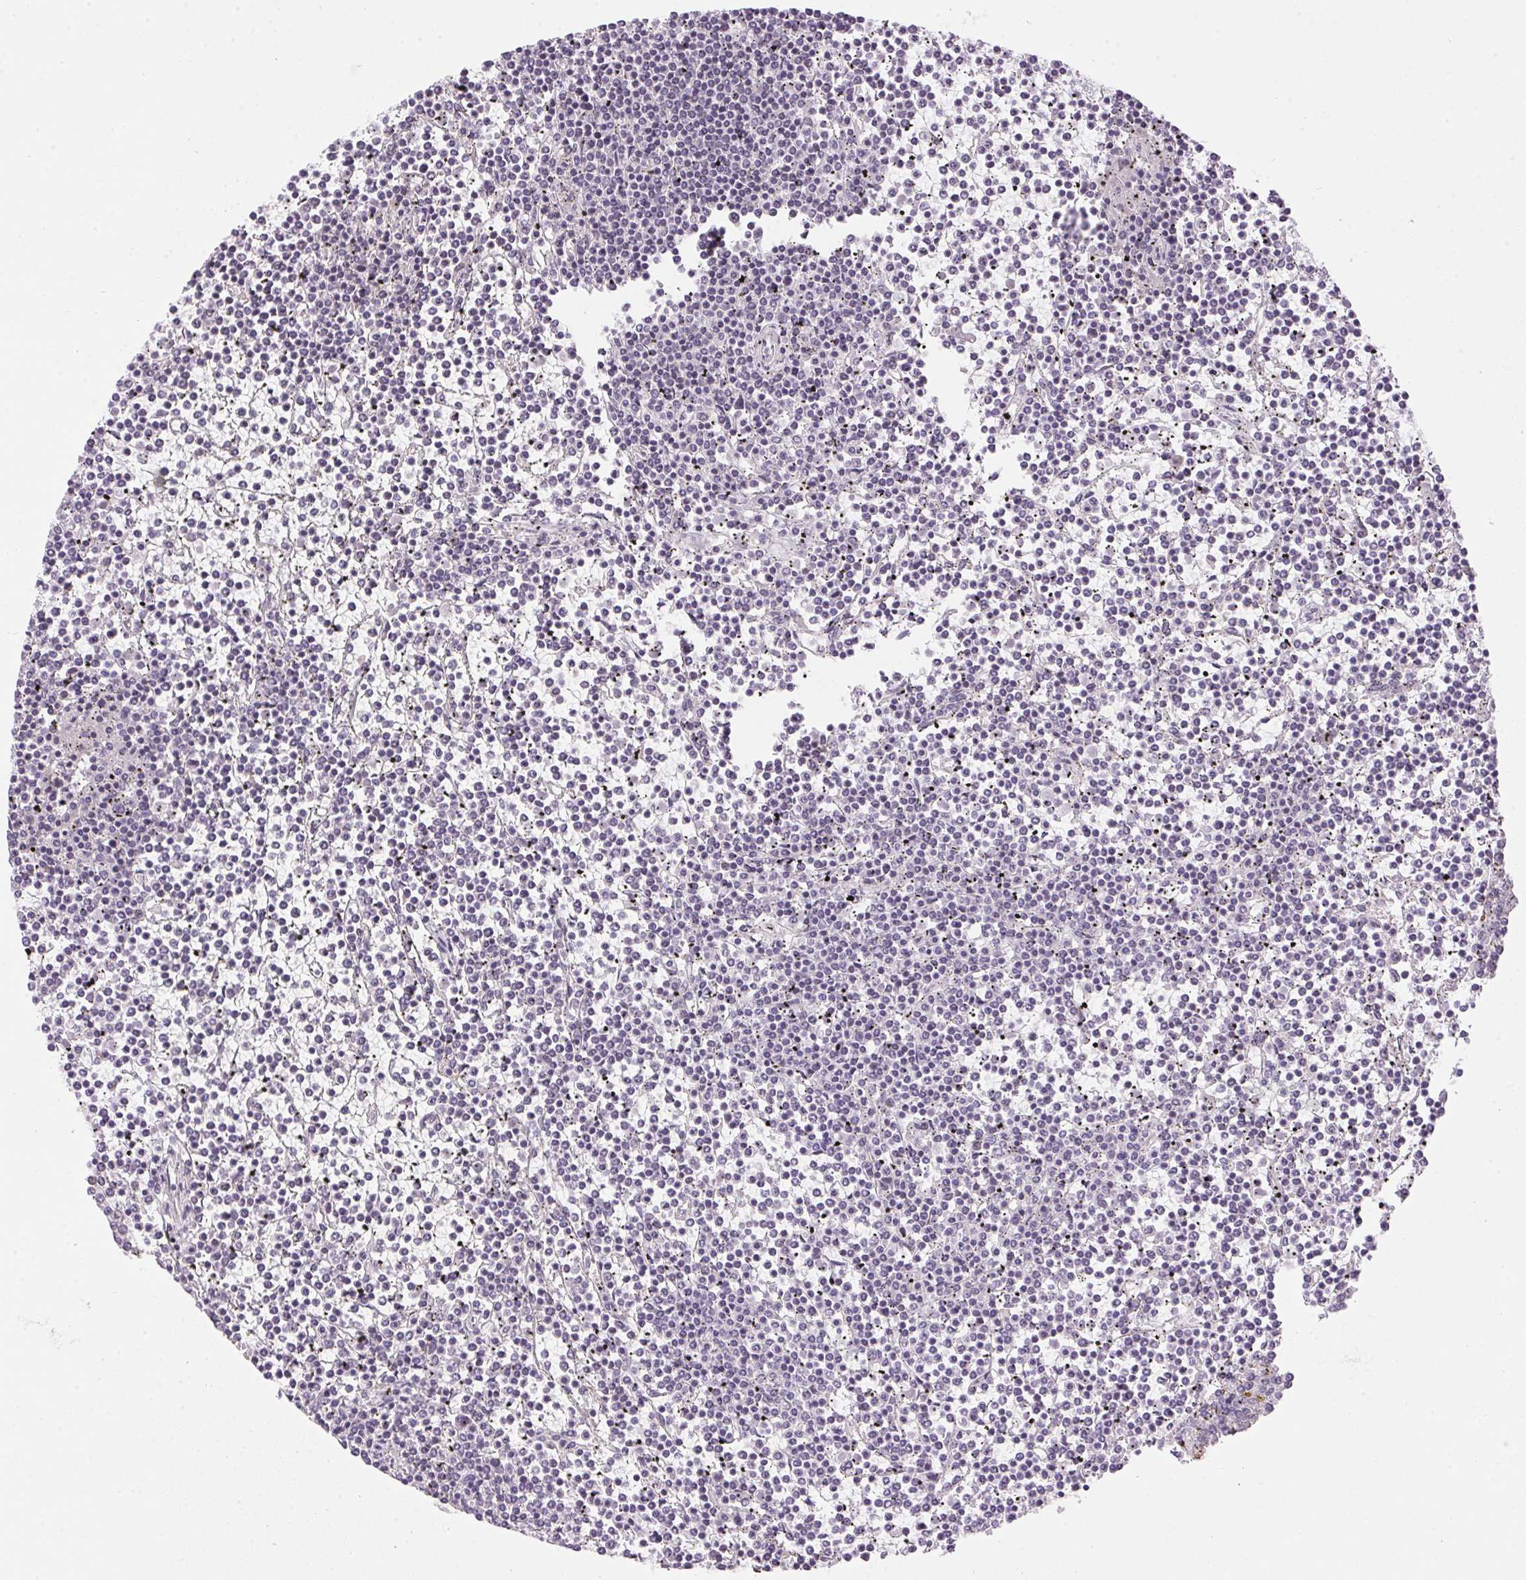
{"staining": {"intensity": "negative", "quantity": "none", "location": "none"}, "tissue": "lymphoma", "cell_type": "Tumor cells", "image_type": "cancer", "snomed": [{"axis": "morphology", "description": "Malignant lymphoma, non-Hodgkin's type, Low grade"}, {"axis": "topography", "description": "Spleen"}], "caption": "Immunohistochemical staining of human lymphoma reveals no significant expression in tumor cells. Nuclei are stained in blue.", "gene": "GOLPH3", "patient": {"sex": "female", "age": 19}}